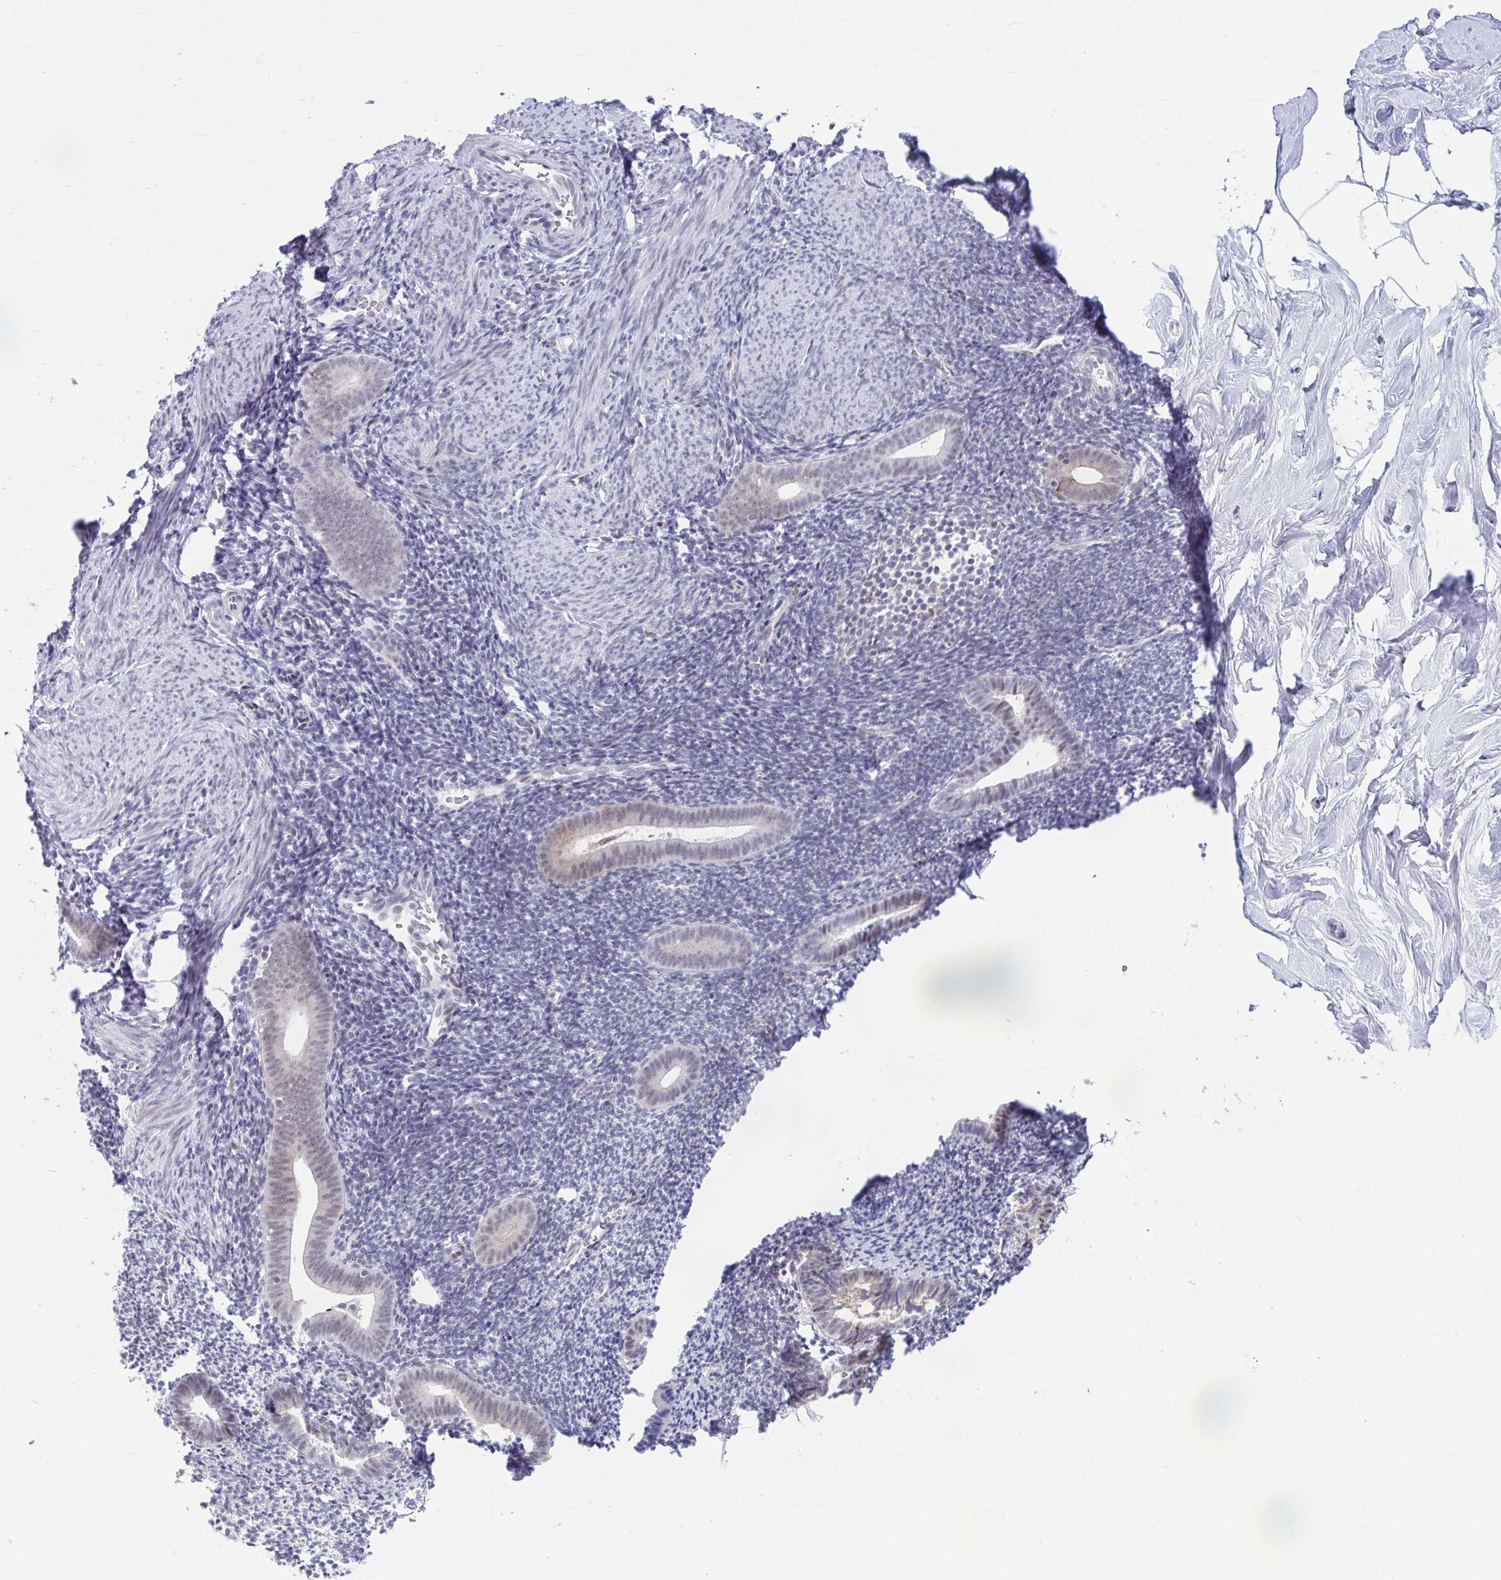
{"staining": {"intensity": "negative", "quantity": "none", "location": "none"}, "tissue": "endometrium", "cell_type": "Cells in endometrial stroma", "image_type": "normal", "snomed": [{"axis": "morphology", "description": "Normal tissue, NOS"}, {"axis": "topography", "description": "Endometrium"}], "caption": "Immunohistochemistry (IHC) of unremarkable human endometrium displays no staining in cells in endometrial stroma.", "gene": "SLC35C2", "patient": {"sex": "female", "age": 39}}